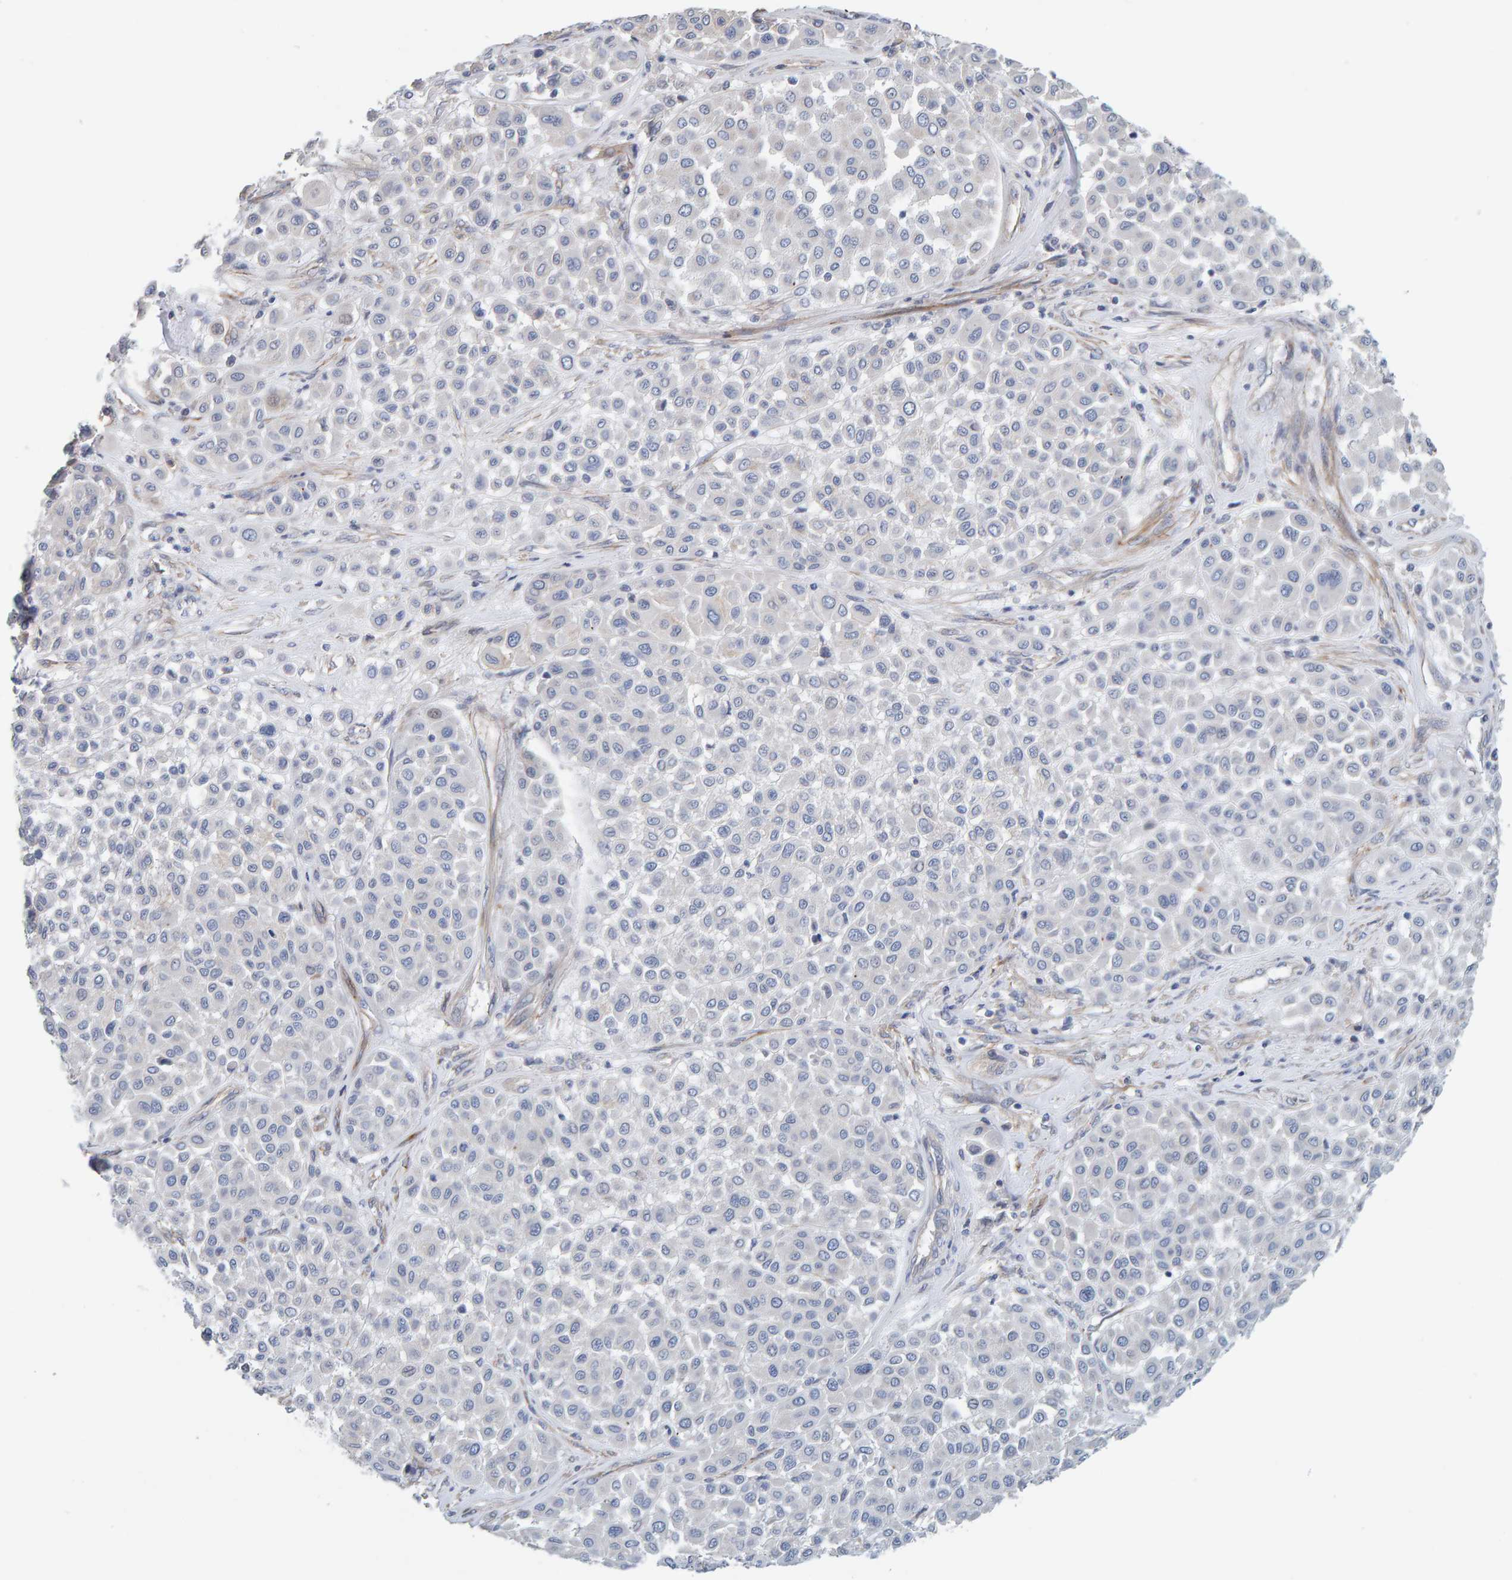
{"staining": {"intensity": "negative", "quantity": "none", "location": "none"}, "tissue": "melanoma", "cell_type": "Tumor cells", "image_type": "cancer", "snomed": [{"axis": "morphology", "description": "Malignant melanoma, Metastatic site"}, {"axis": "topography", "description": "Soft tissue"}], "caption": "Immunohistochemistry of melanoma displays no positivity in tumor cells. (Immunohistochemistry (ihc), brightfield microscopy, high magnification).", "gene": "RGP1", "patient": {"sex": "male", "age": 41}}